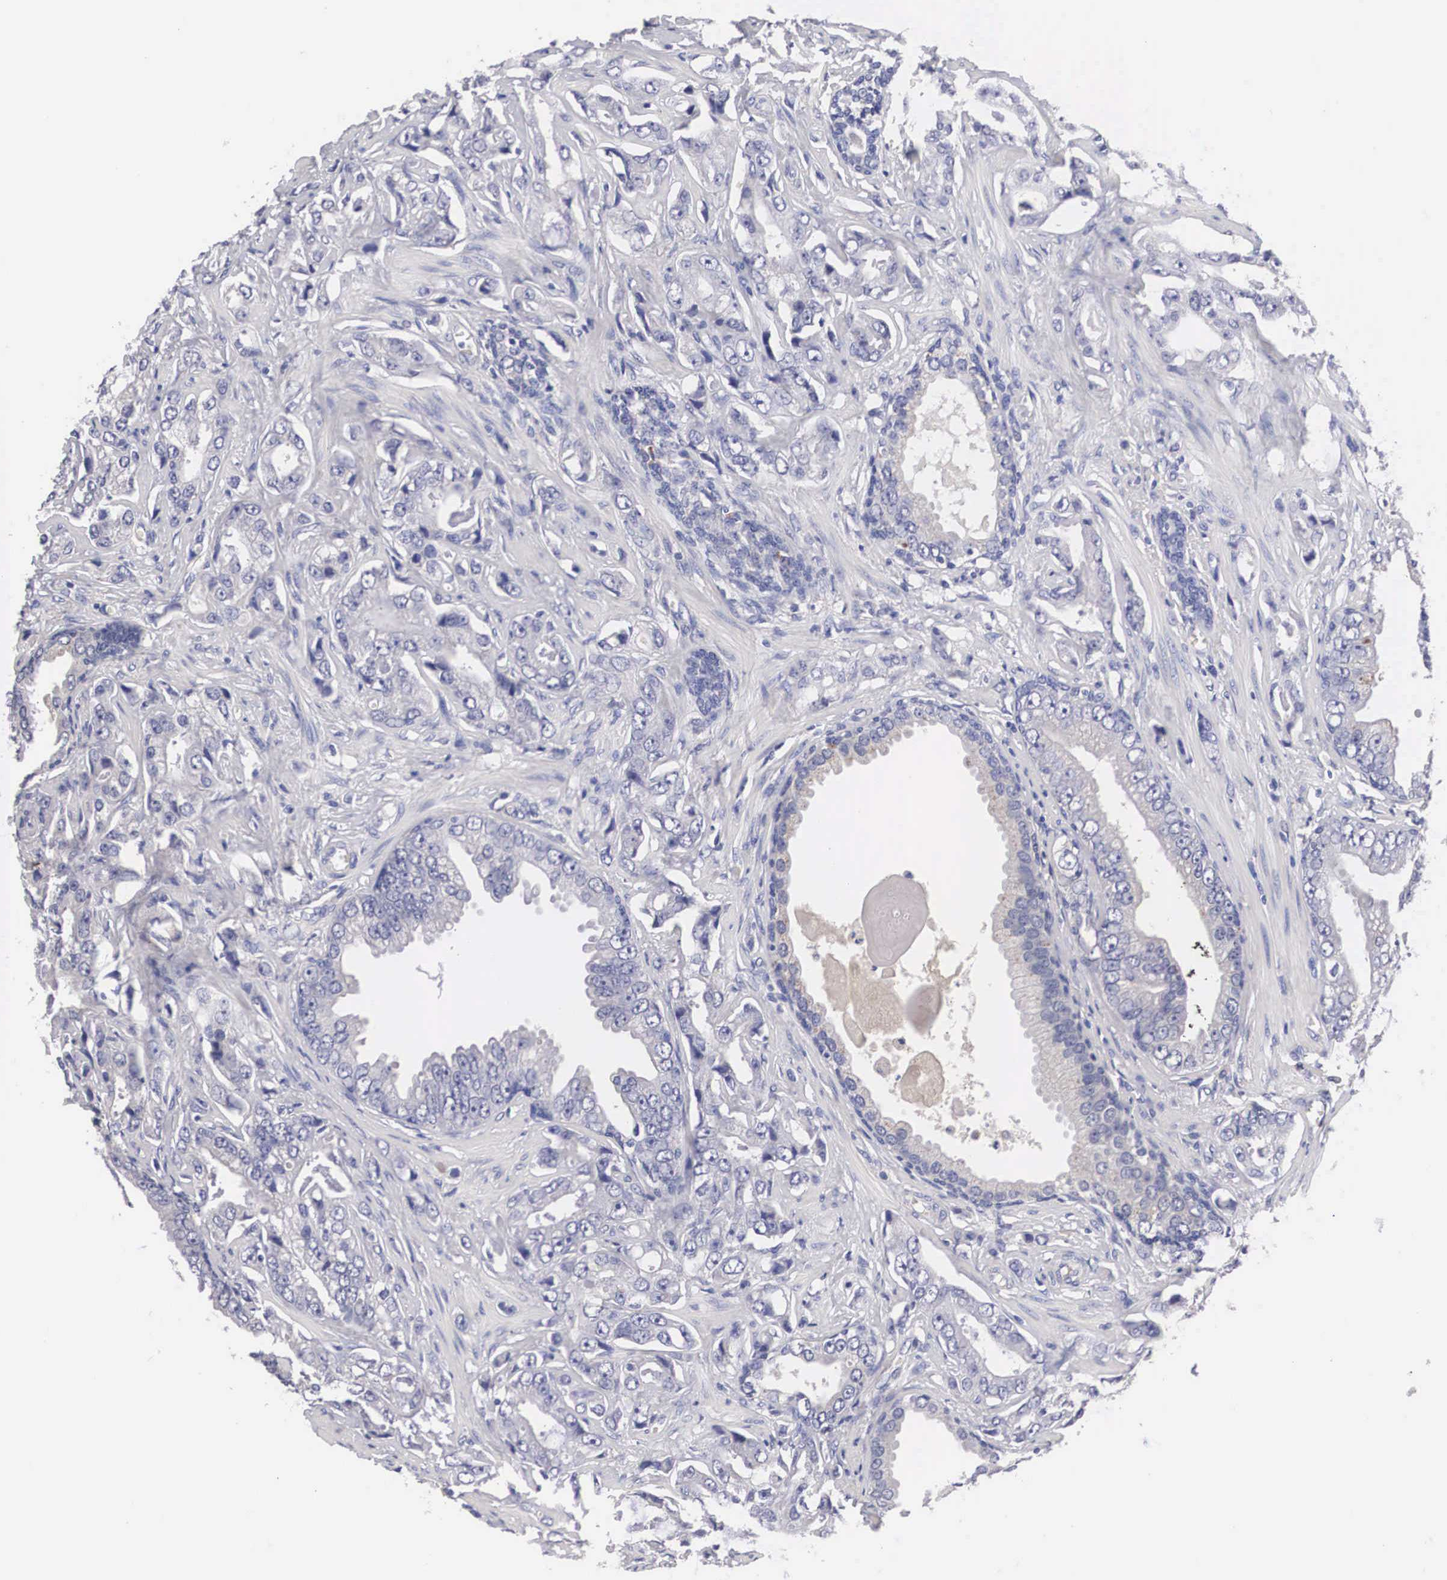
{"staining": {"intensity": "negative", "quantity": "none", "location": "none"}, "tissue": "prostate cancer", "cell_type": "Tumor cells", "image_type": "cancer", "snomed": [{"axis": "morphology", "description": "Adenocarcinoma, Low grade"}, {"axis": "topography", "description": "Prostate"}], "caption": "IHC photomicrograph of human prostate adenocarcinoma (low-grade) stained for a protein (brown), which exhibits no staining in tumor cells.", "gene": "ABHD4", "patient": {"sex": "male", "age": 65}}